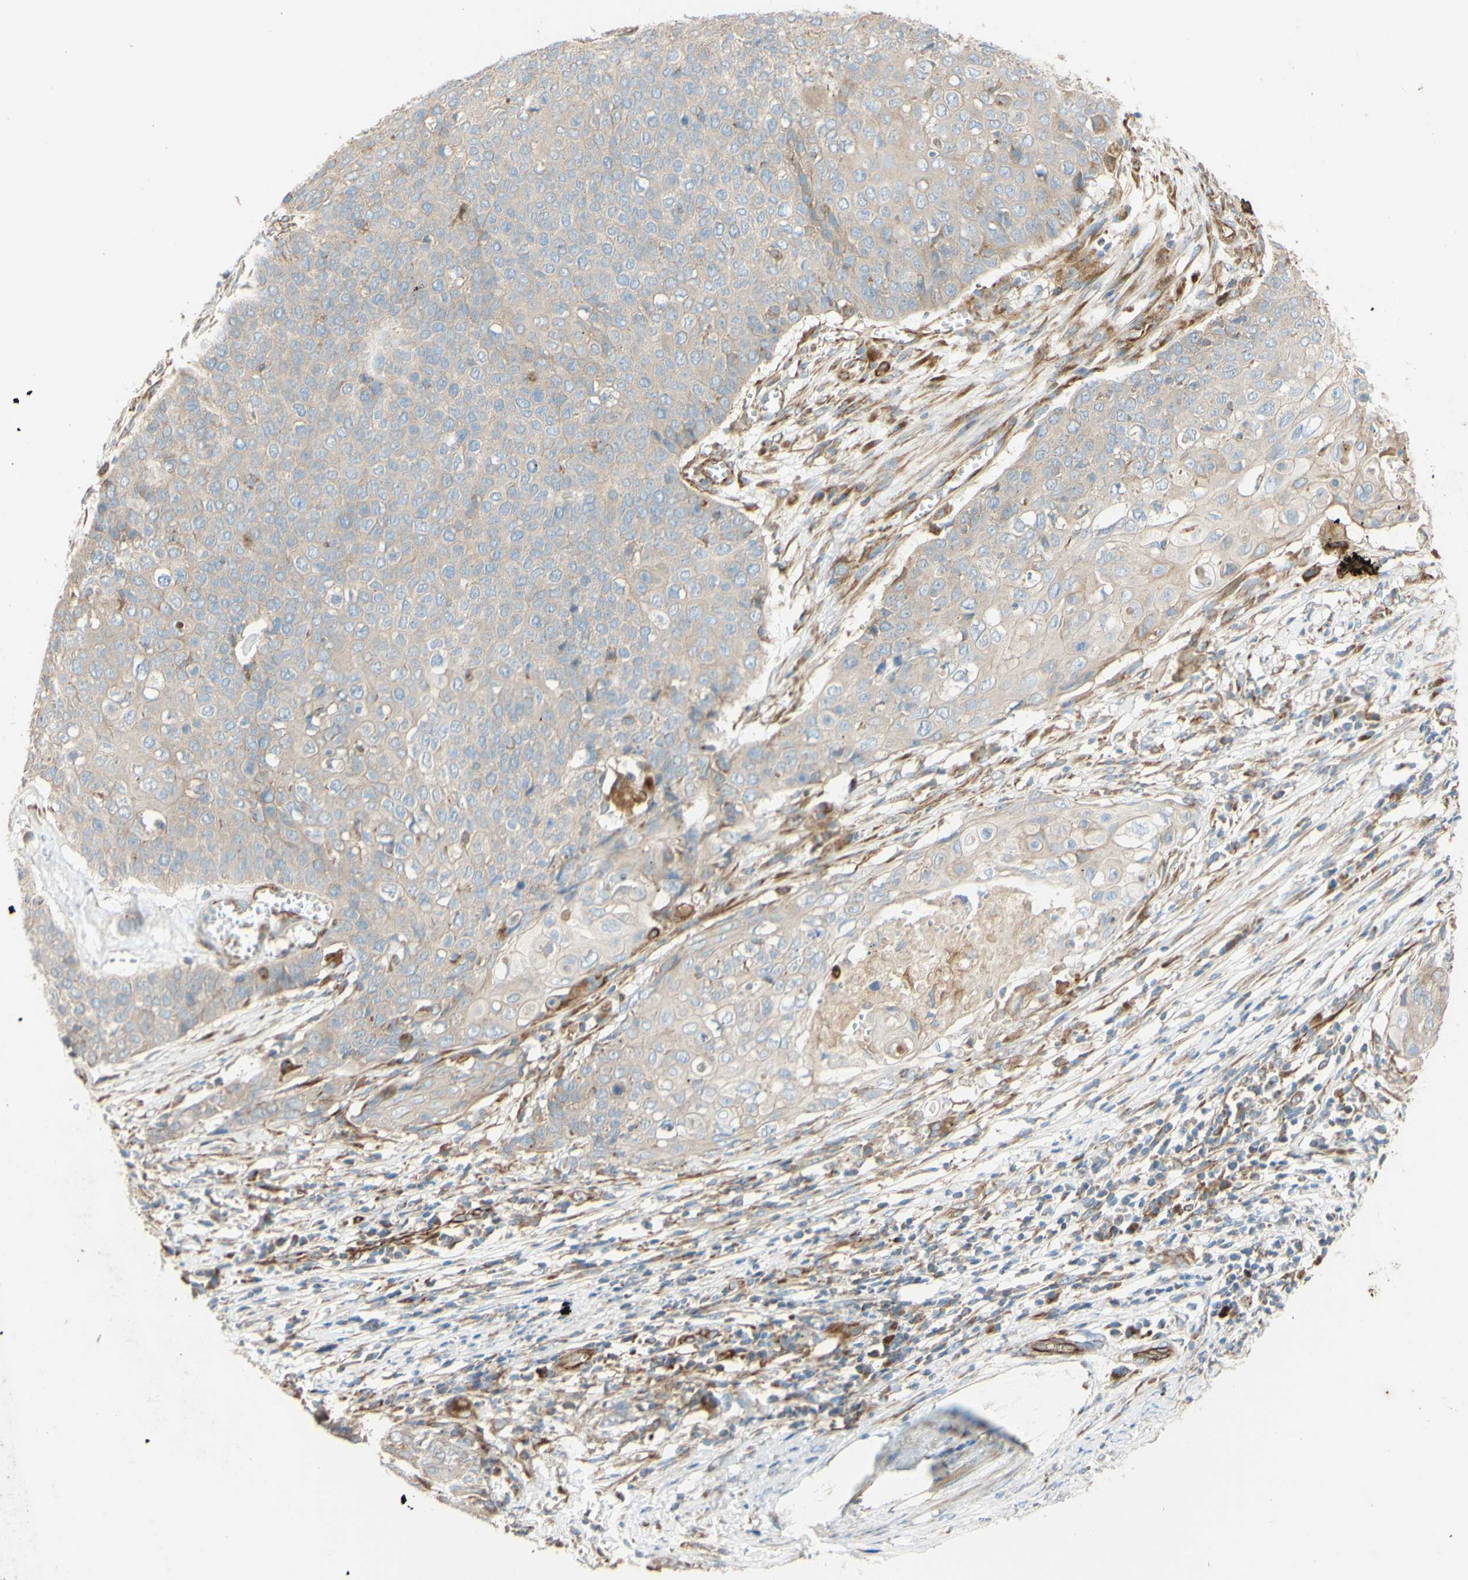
{"staining": {"intensity": "weak", "quantity": ">75%", "location": "cytoplasmic/membranous"}, "tissue": "cervical cancer", "cell_type": "Tumor cells", "image_type": "cancer", "snomed": [{"axis": "morphology", "description": "Squamous cell carcinoma, NOS"}, {"axis": "topography", "description": "Cervix"}], "caption": "IHC photomicrograph of neoplastic tissue: cervical cancer (squamous cell carcinoma) stained using IHC displays low levels of weak protein expression localized specifically in the cytoplasmic/membranous of tumor cells, appearing as a cytoplasmic/membranous brown color.", "gene": "C1orf43", "patient": {"sex": "female", "age": 39}}